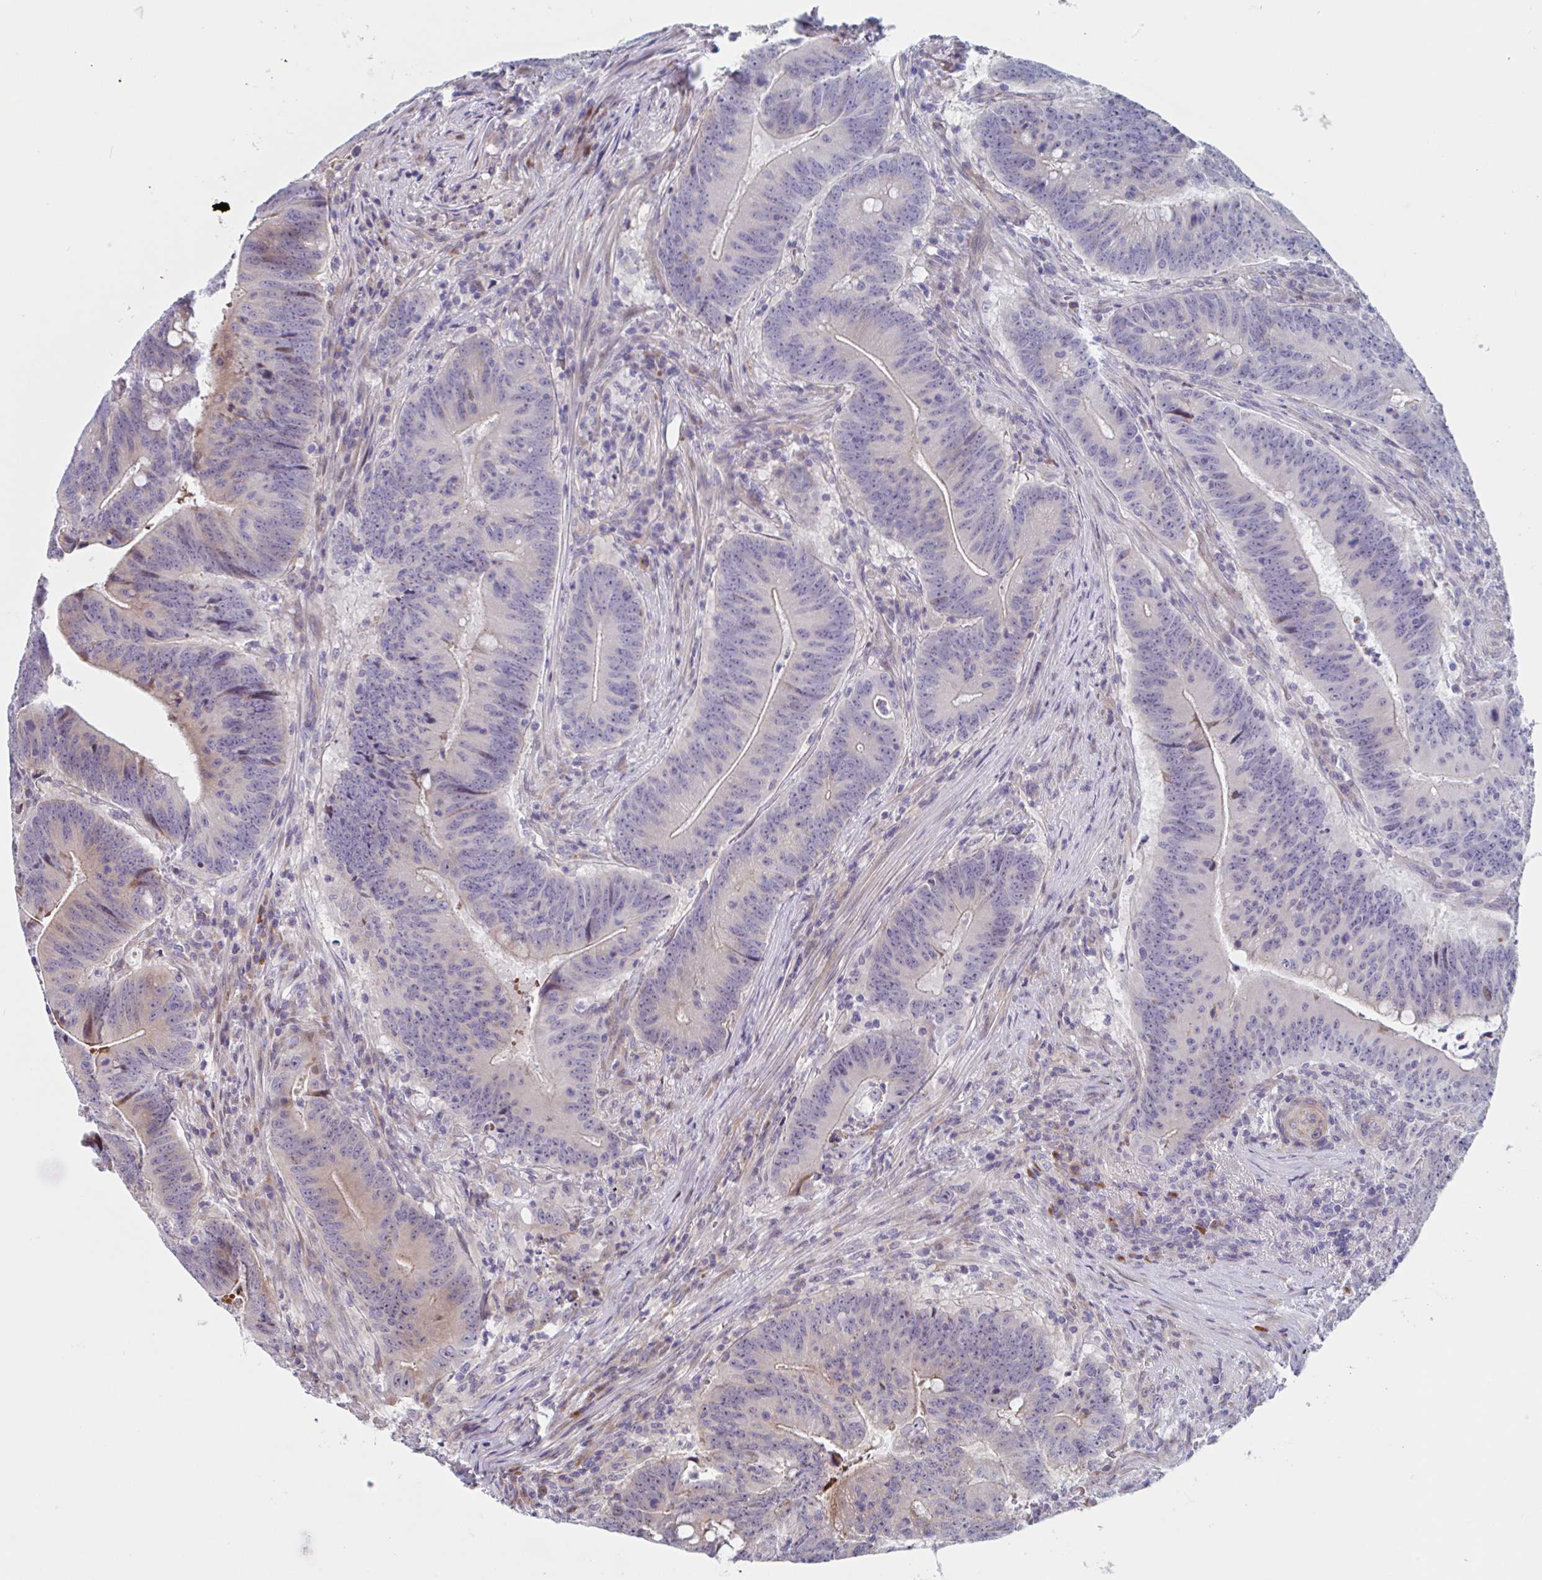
{"staining": {"intensity": "weak", "quantity": "<25%", "location": "cytoplasmic/membranous"}, "tissue": "colorectal cancer", "cell_type": "Tumor cells", "image_type": "cancer", "snomed": [{"axis": "morphology", "description": "Adenocarcinoma, NOS"}, {"axis": "topography", "description": "Colon"}], "caption": "IHC image of neoplastic tissue: adenocarcinoma (colorectal) stained with DAB demonstrates no significant protein expression in tumor cells.", "gene": "DUXA", "patient": {"sex": "female", "age": 87}}